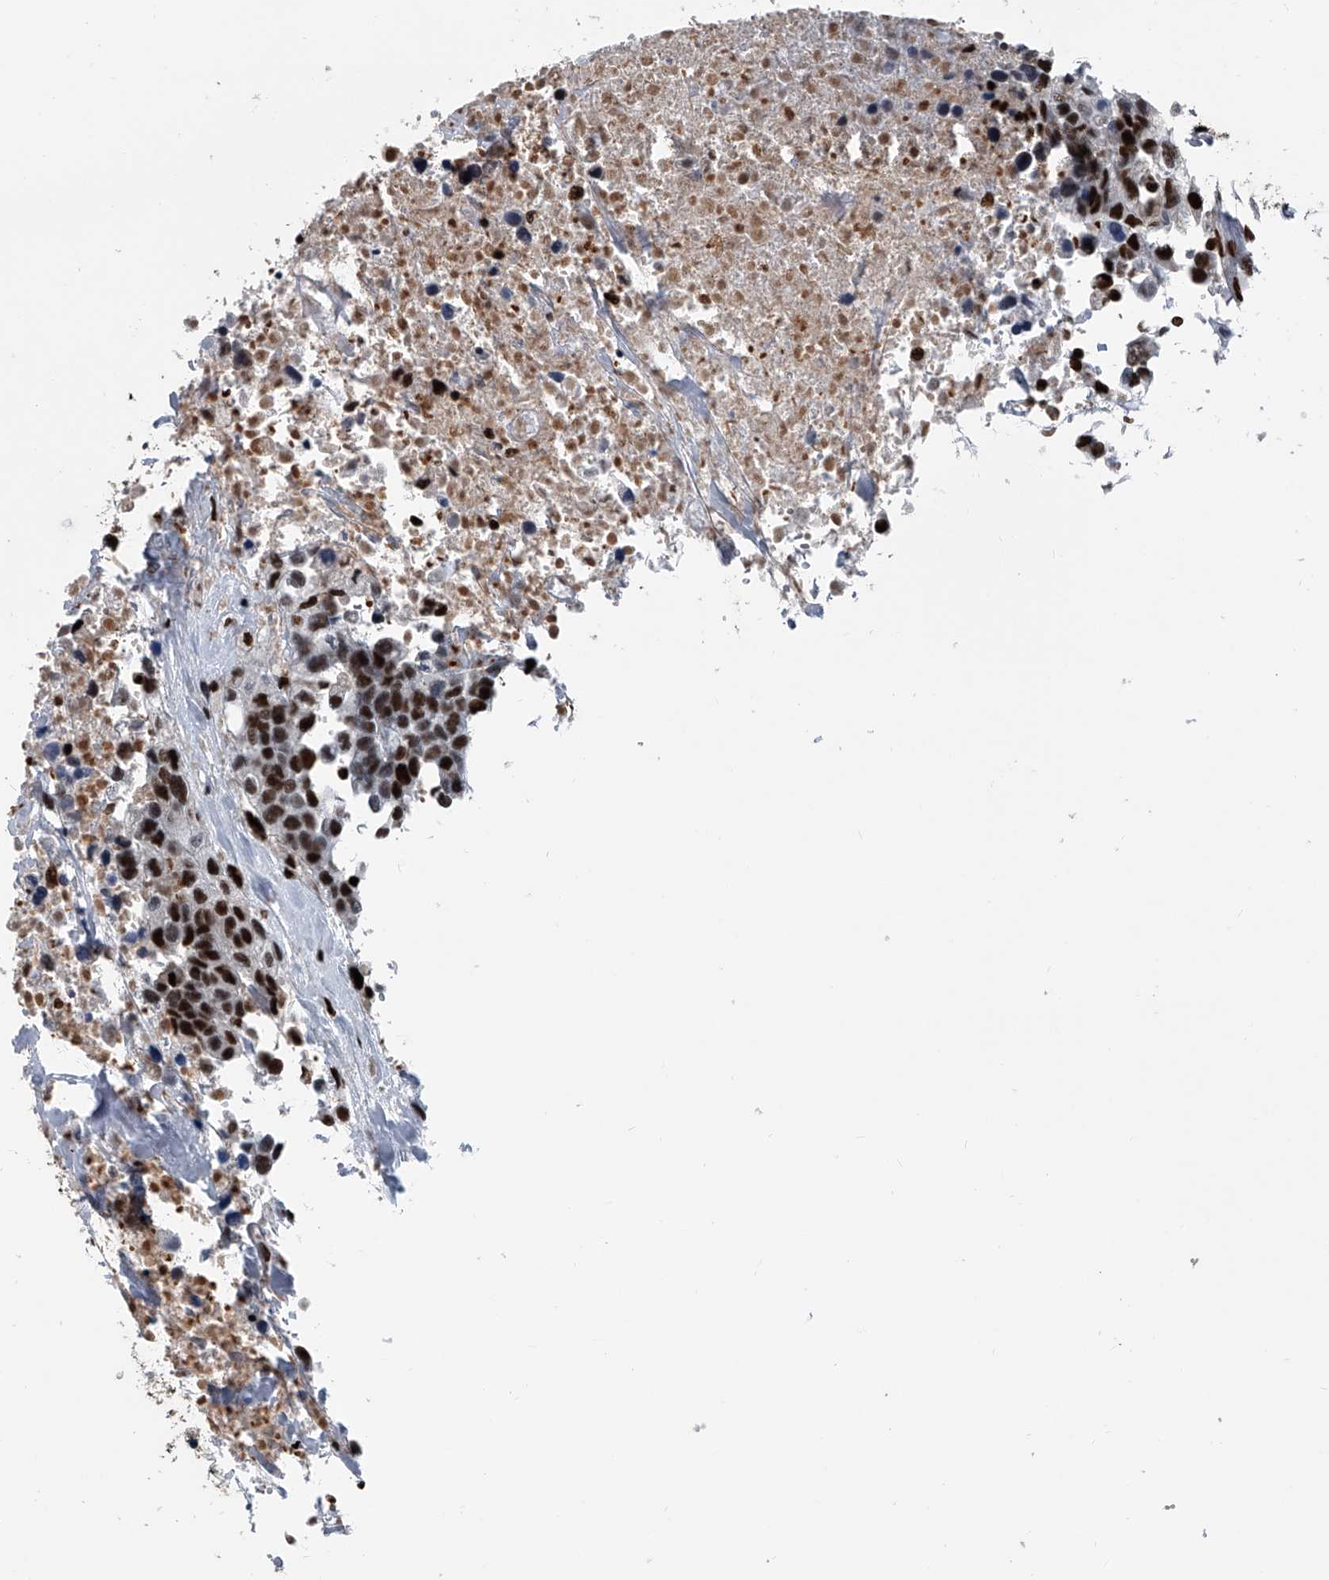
{"staining": {"intensity": "moderate", "quantity": ">75%", "location": "nuclear"}, "tissue": "urothelial cancer", "cell_type": "Tumor cells", "image_type": "cancer", "snomed": [{"axis": "morphology", "description": "Urothelial carcinoma, High grade"}, {"axis": "topography", "description": "Urinary bladder"}], "caption": "Immunohistochemistry (IHC) micrograph of human urothelial cancer stained for a protein (brown), which reveals medium levels of moderate nuclear expression in approximately >75% of tumor cells.", "gene": "FKBP5", "patient": {"sex": "female", "age": 80}}